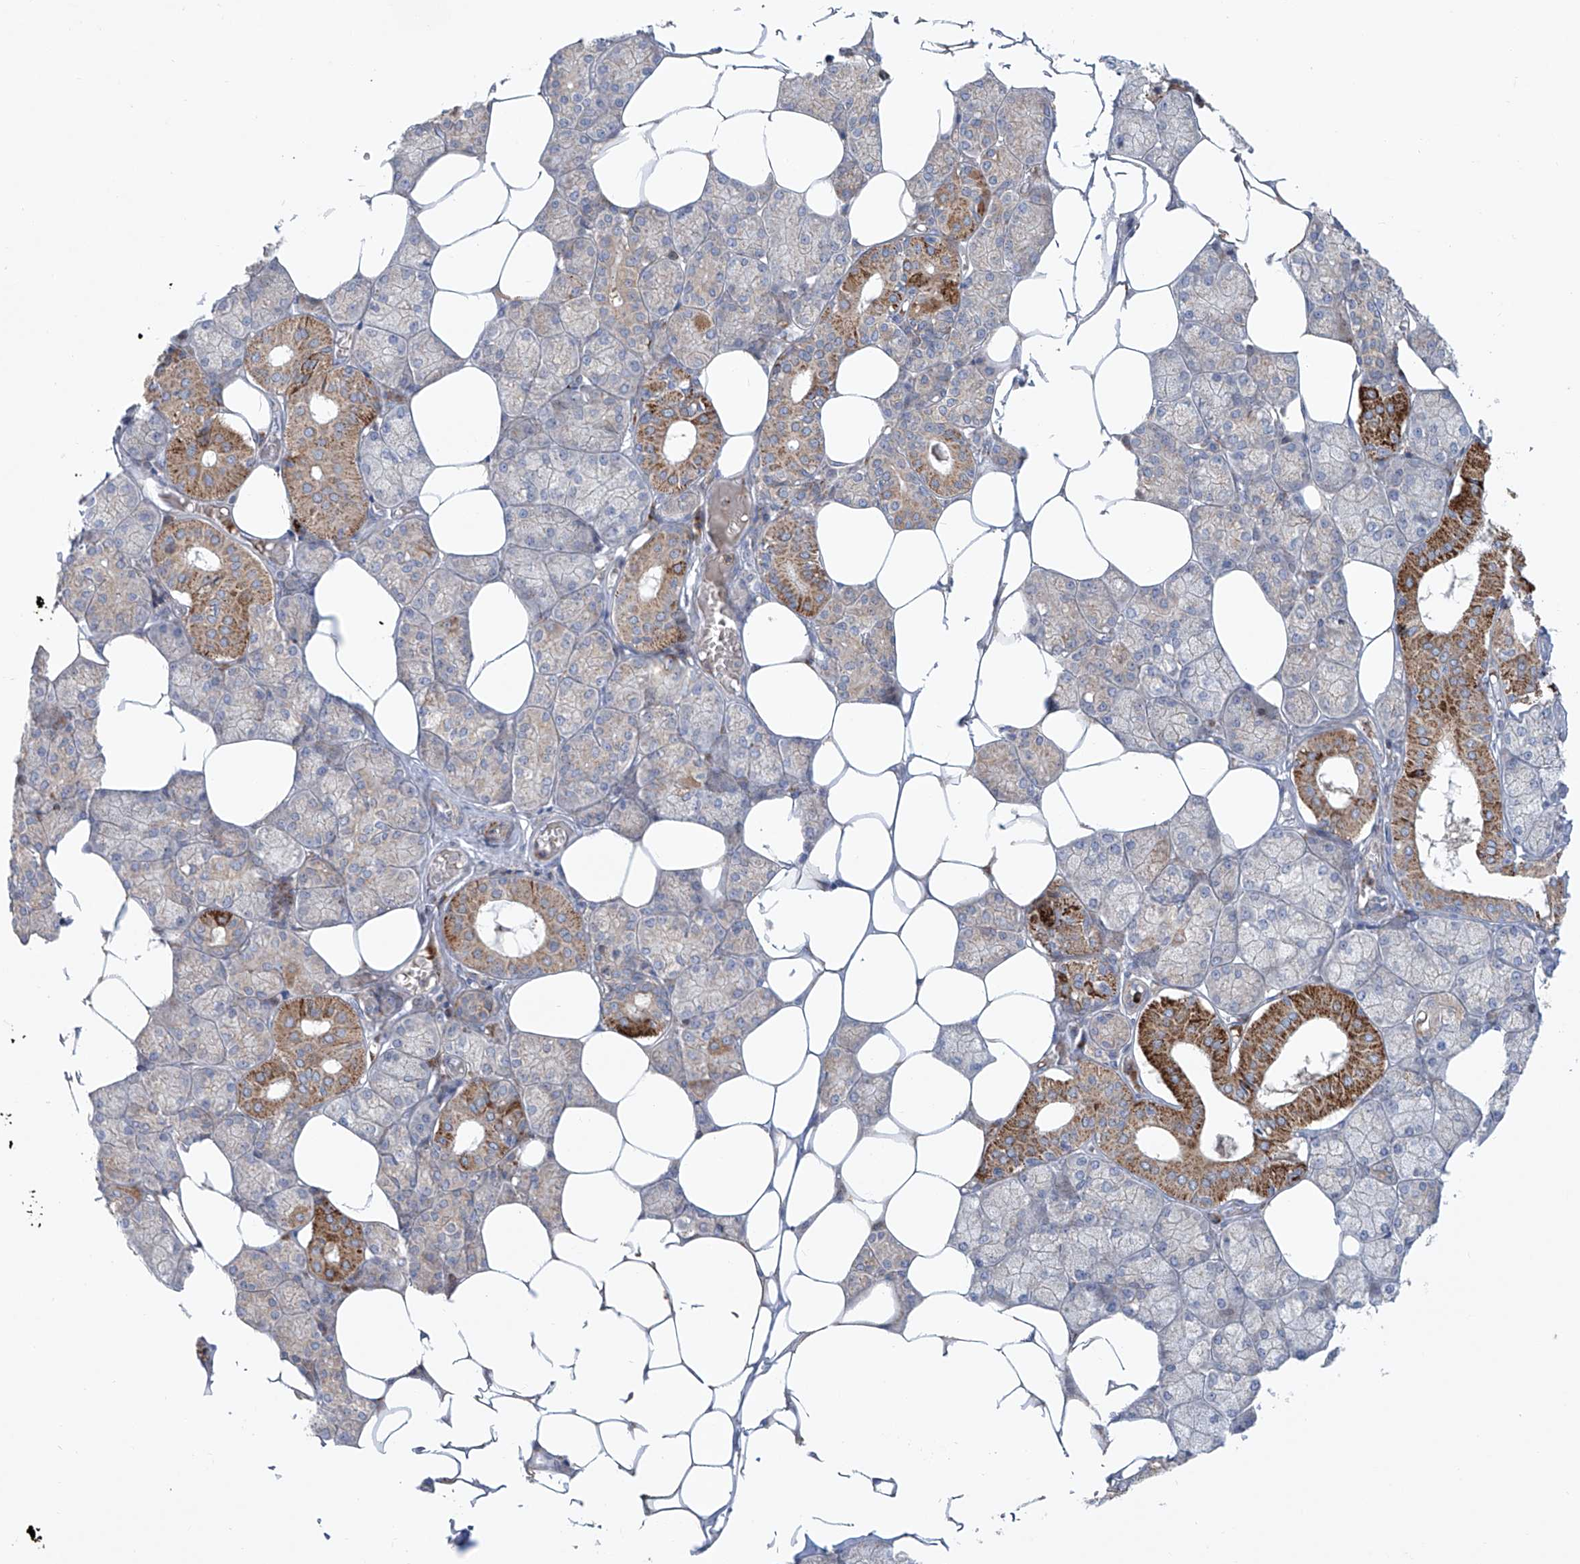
{"staining": {"intensity": "strong", "quantity": "<25%", "location": "cytoplasmic/membranous"}, "tissue": "salivary gland", "cell_type": "Glandular cells", "image_type": "normal", "snomed": [{"axis": "morphology", "description": "Normal tissue, NOS"}, {"axis": "topography", "description": "Salivary gland"}], "caption": "This is a micrograph of immunohistochemistry (IHC) staining of normal salivary gland, which shows strong expression in the cytoplasmic/membranous of glandular cells.", "gene": "KLC4", "patient": {"sex": "male", "age": 62}}